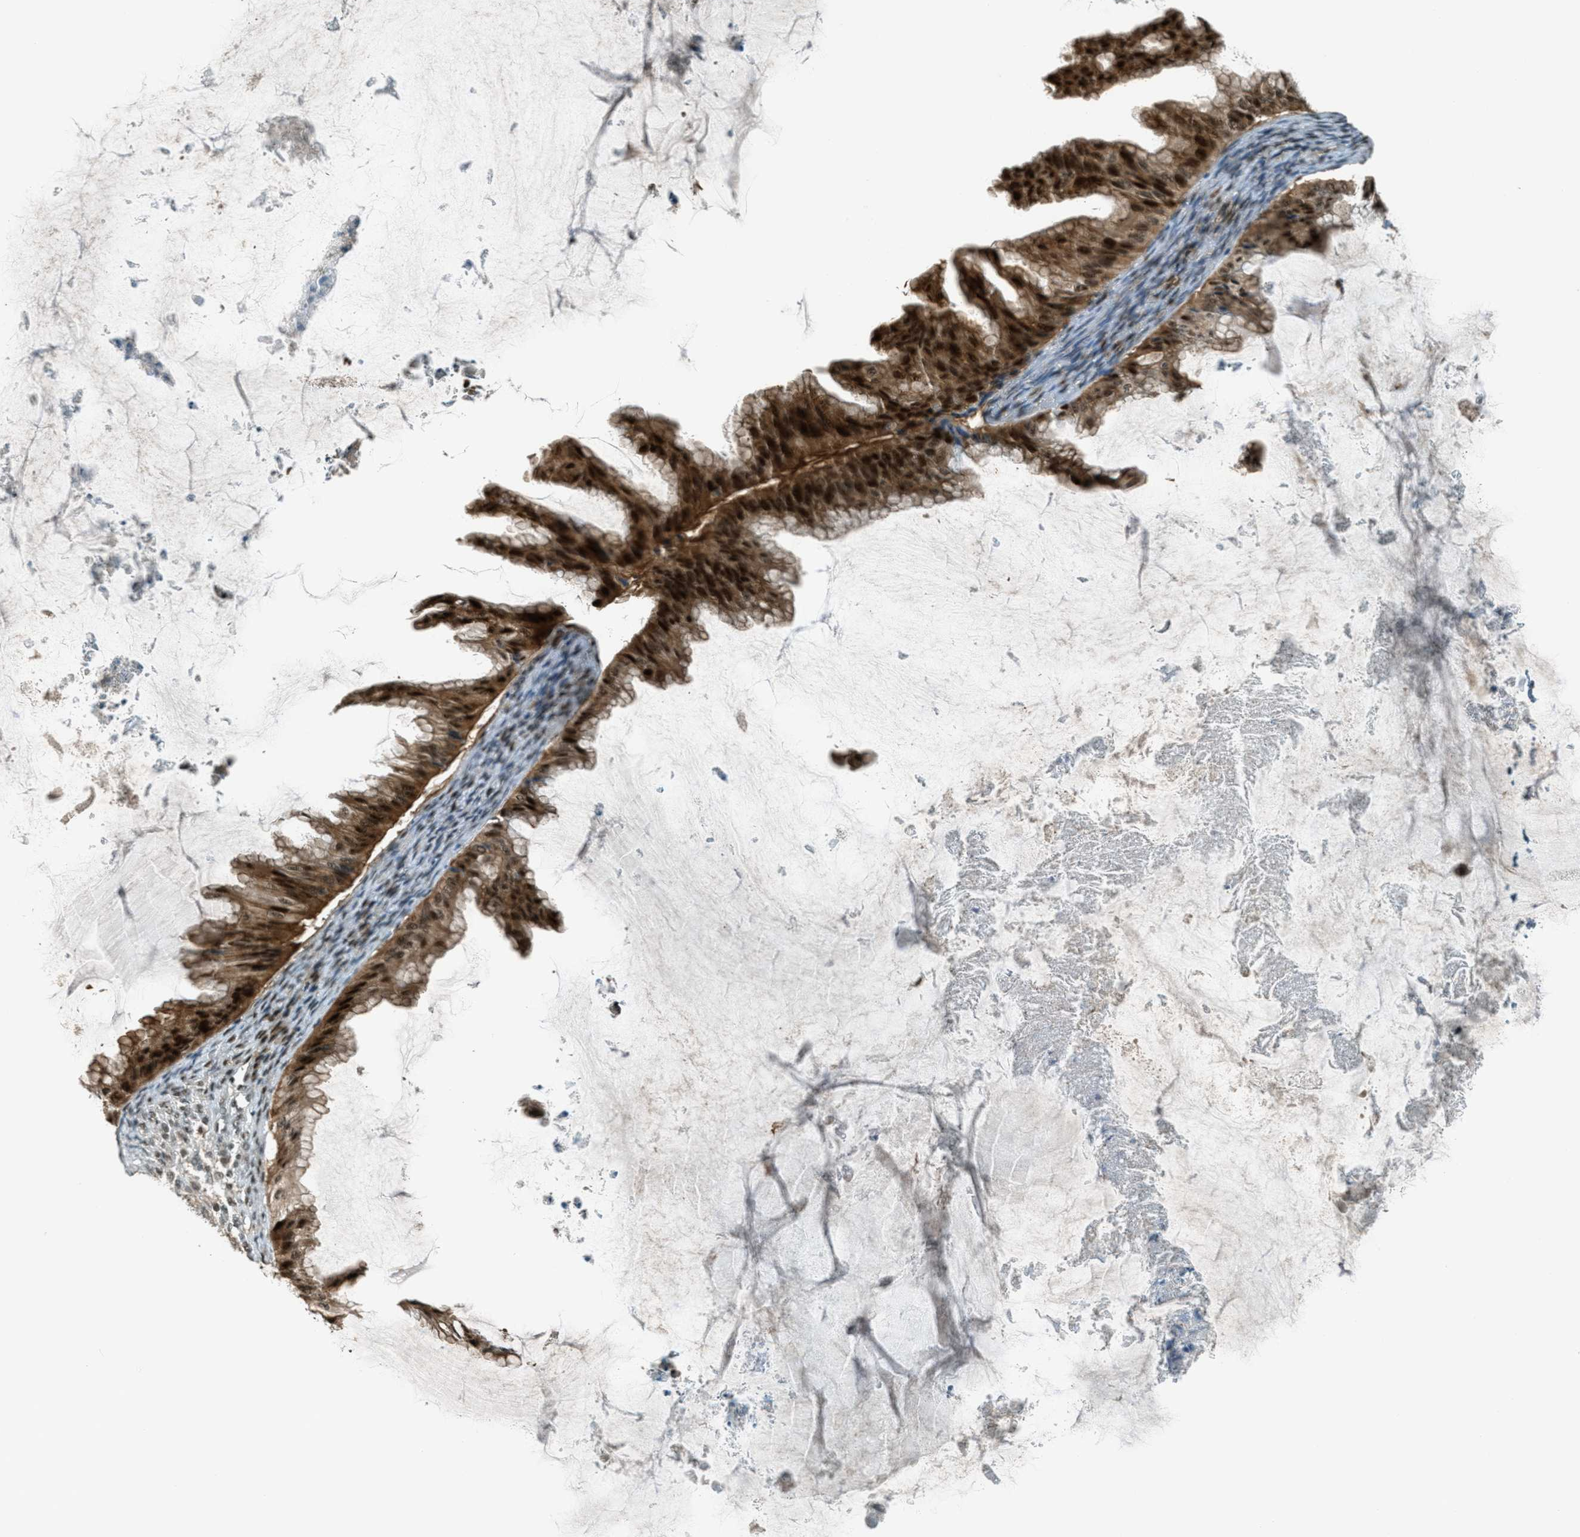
{"staining": {"intensity": "strong", "quantity": ">75%", "location": "cytoplasmic/membranous,nuclear"}, "tissue": "ovarian cancer", "cell_type": "Tumor cells", "image_type": "cancer", "snomed": [{"axis": "morphology", "description": "Cystadenocarcinoma, mucinous, NOS"}, {"axis": "topography", "description": "Ovary"}], "caption": "Immunohistochemistry (DAB (3,3'-diaminobenzidine)) staining of human ovarian cancer (mucinous cystadenocarcinoma) displays strong cytoplasmic/membranous and nuclear protein staining in about >75% of tumor cells.", "gene": "FOXM1", "patient": {"sex": "female", "age": 61}}